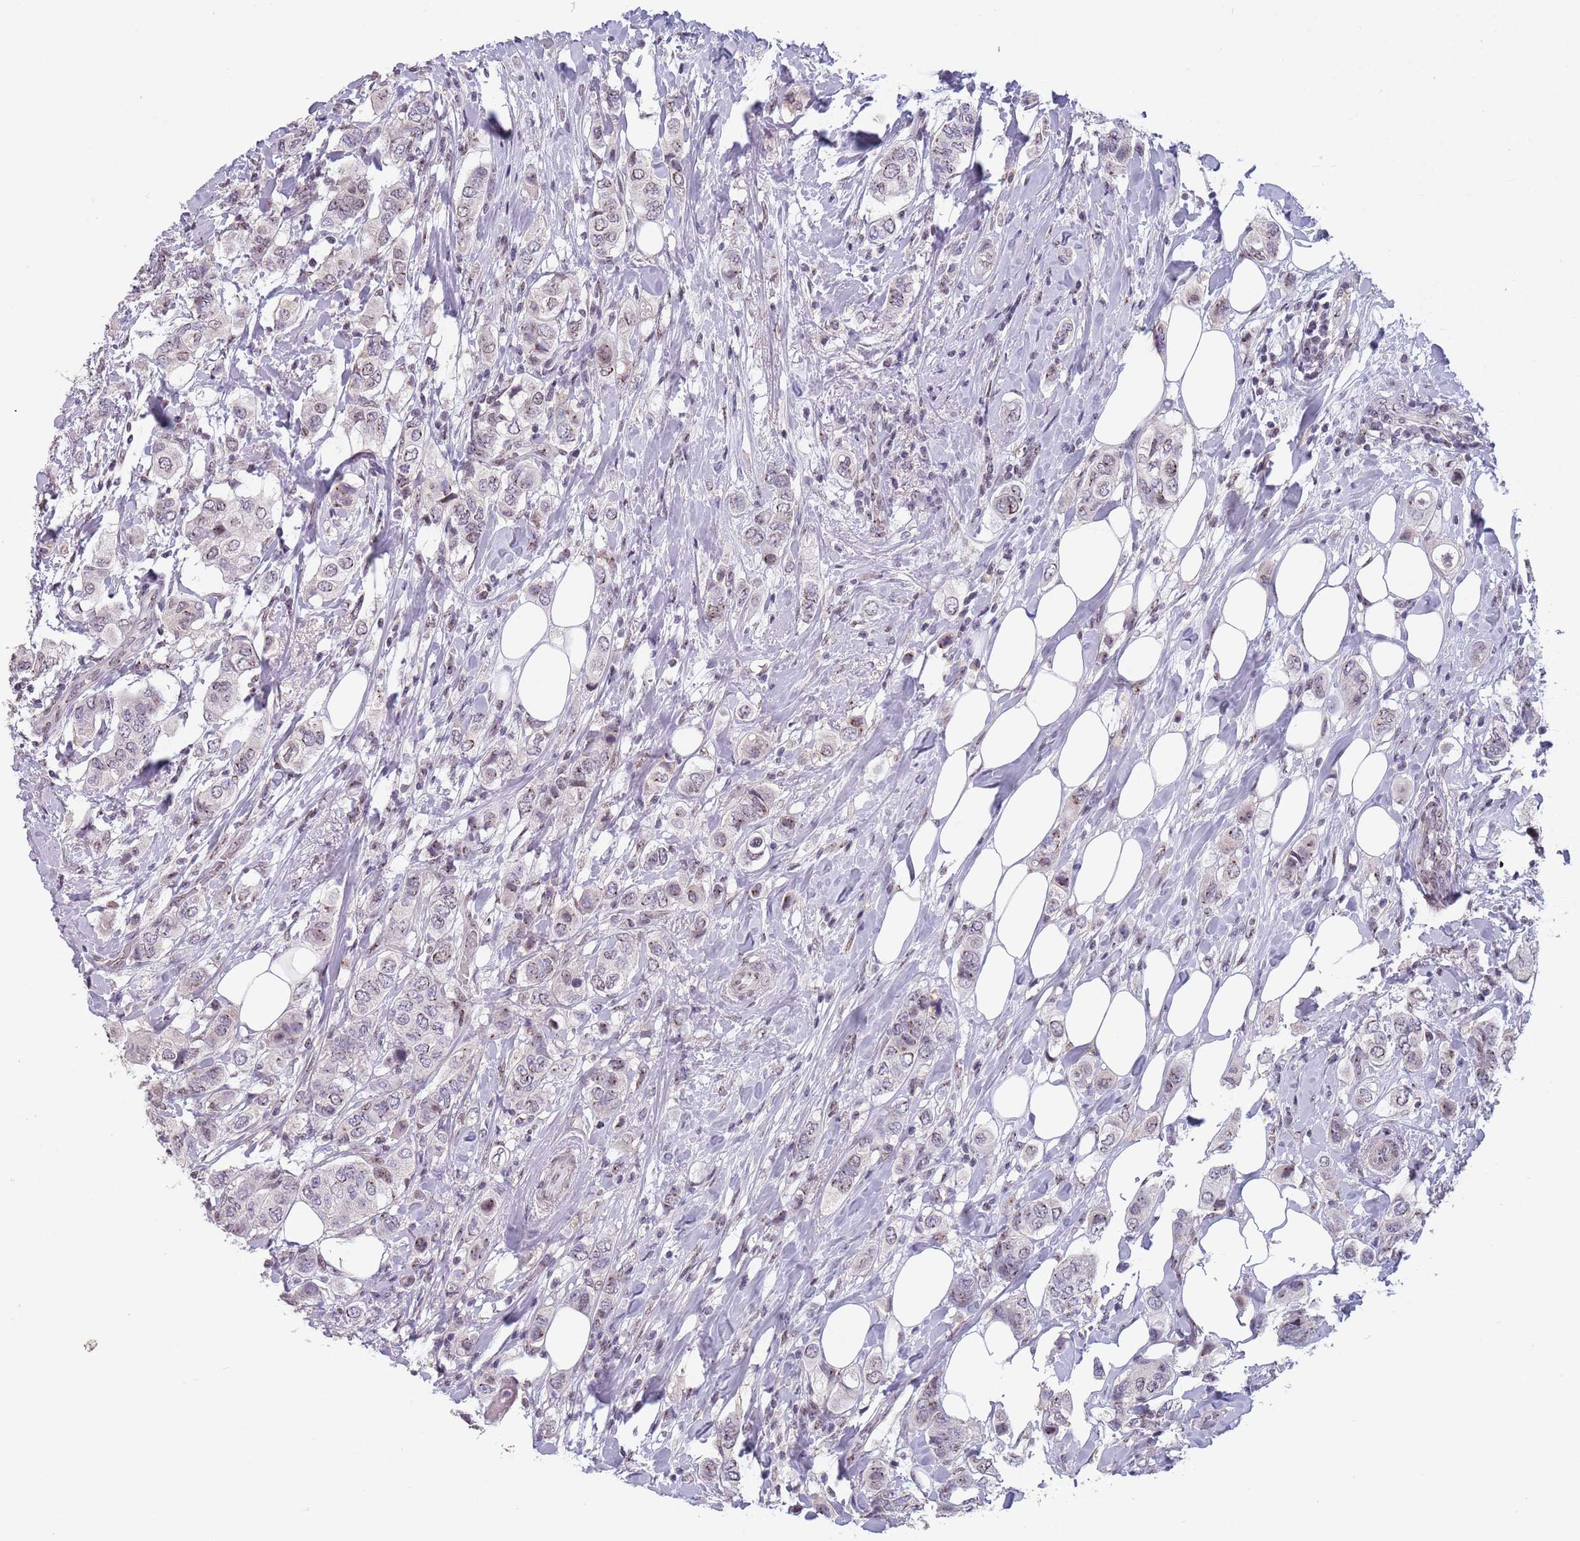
{"staining": {"intensity": "weak", "quantity": "25%-75%", "location": "nuclear"}, "tissue": "breast cancer", "cell_type": "Tumor cells", "image_type": "cancer", "snomed": [{"axis": "morphology", "description": "Lobular carcinoma"}, {"axis": "topography", "description": "Breast"}], "caption": "Brown immunohistochemical staining in human breast cancer (lobular carcinoma) reveals weak nuclear positivity in about 25%-75% of tumor cells.", "gene": "CIZ1", "patient": {"sex": "female", "age": 51}}